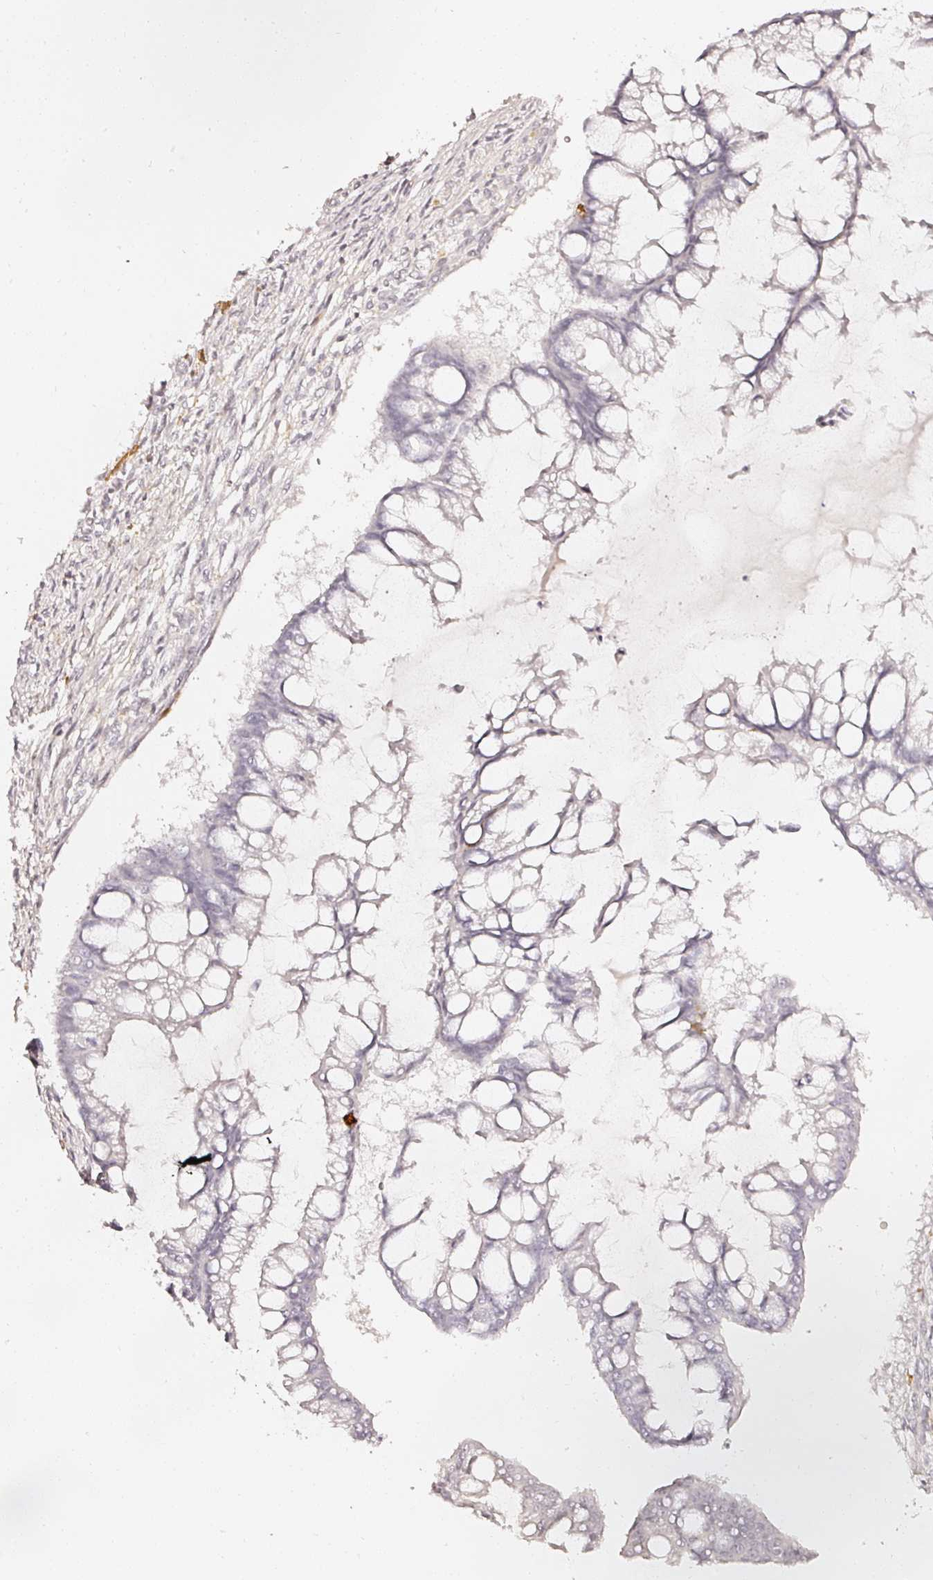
{"staining": {"intensity": "negative", "quantity": "none", "location": "none"}, "tissue": "ovarian cancer", "cell_type": "Tumor cells", "image_type": "cancer", "snomed": [{"axis": "morphology", "description": "Cystadenocarcinoma, mucinous, NOS"}, {"axis": "topography", "description": "Ovary"}], "caption": "The immunohistochemistry image has no significant positivity in tumor cells of ovarian cancer tissue.", "gene": "EVL", "patient": {"sex": "female", "age": 73}}